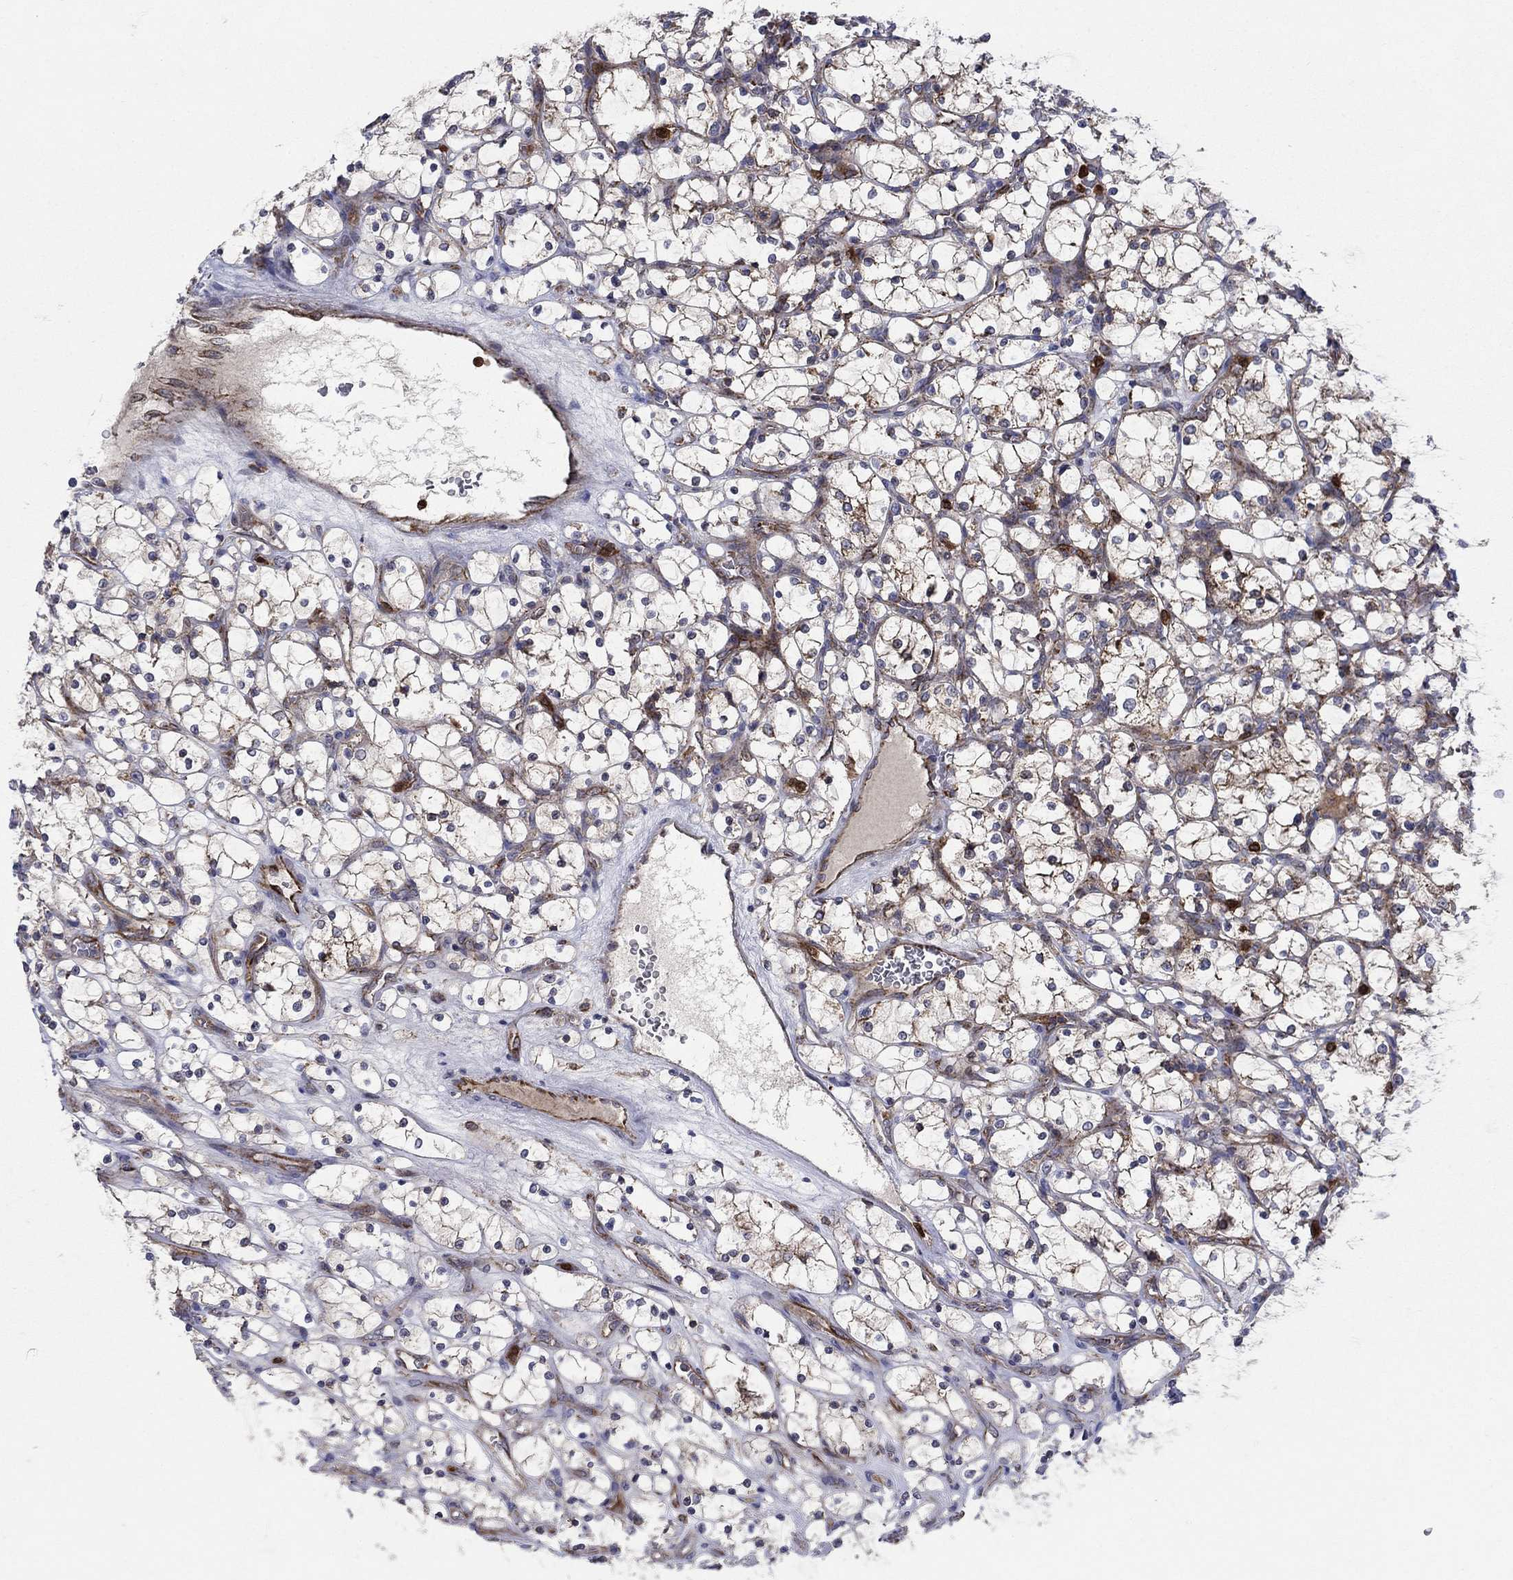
{"staining": {"intensity": "moderate", "quantity": "25%-75%", "location": "cytoplasmic/membranous"}, "tissue": "renal cancer", "cell_type": "Tumor cells", "image_type": "cancer", "snomed": [{"axis": "morphology", "description": "Adenocarcinoma, NOS"}, {"axis": "topography", "description": "Kidney"}], "caption": "Renal cancer (adenocarcinoma) stained with DAB (3,3'-diaminobenzidine) immunohistochemistry (IHC) reveals medium levels of moderate cytoplasmic/membranous staining in about 25%-75% of tumor cells. The staining was performed using DAB, with brown indicating positive protein expression. Nuclei are stained blue with hematoxylin.", "gene": "RNF19B", "patient": {"sex": "female", "age": 69}}